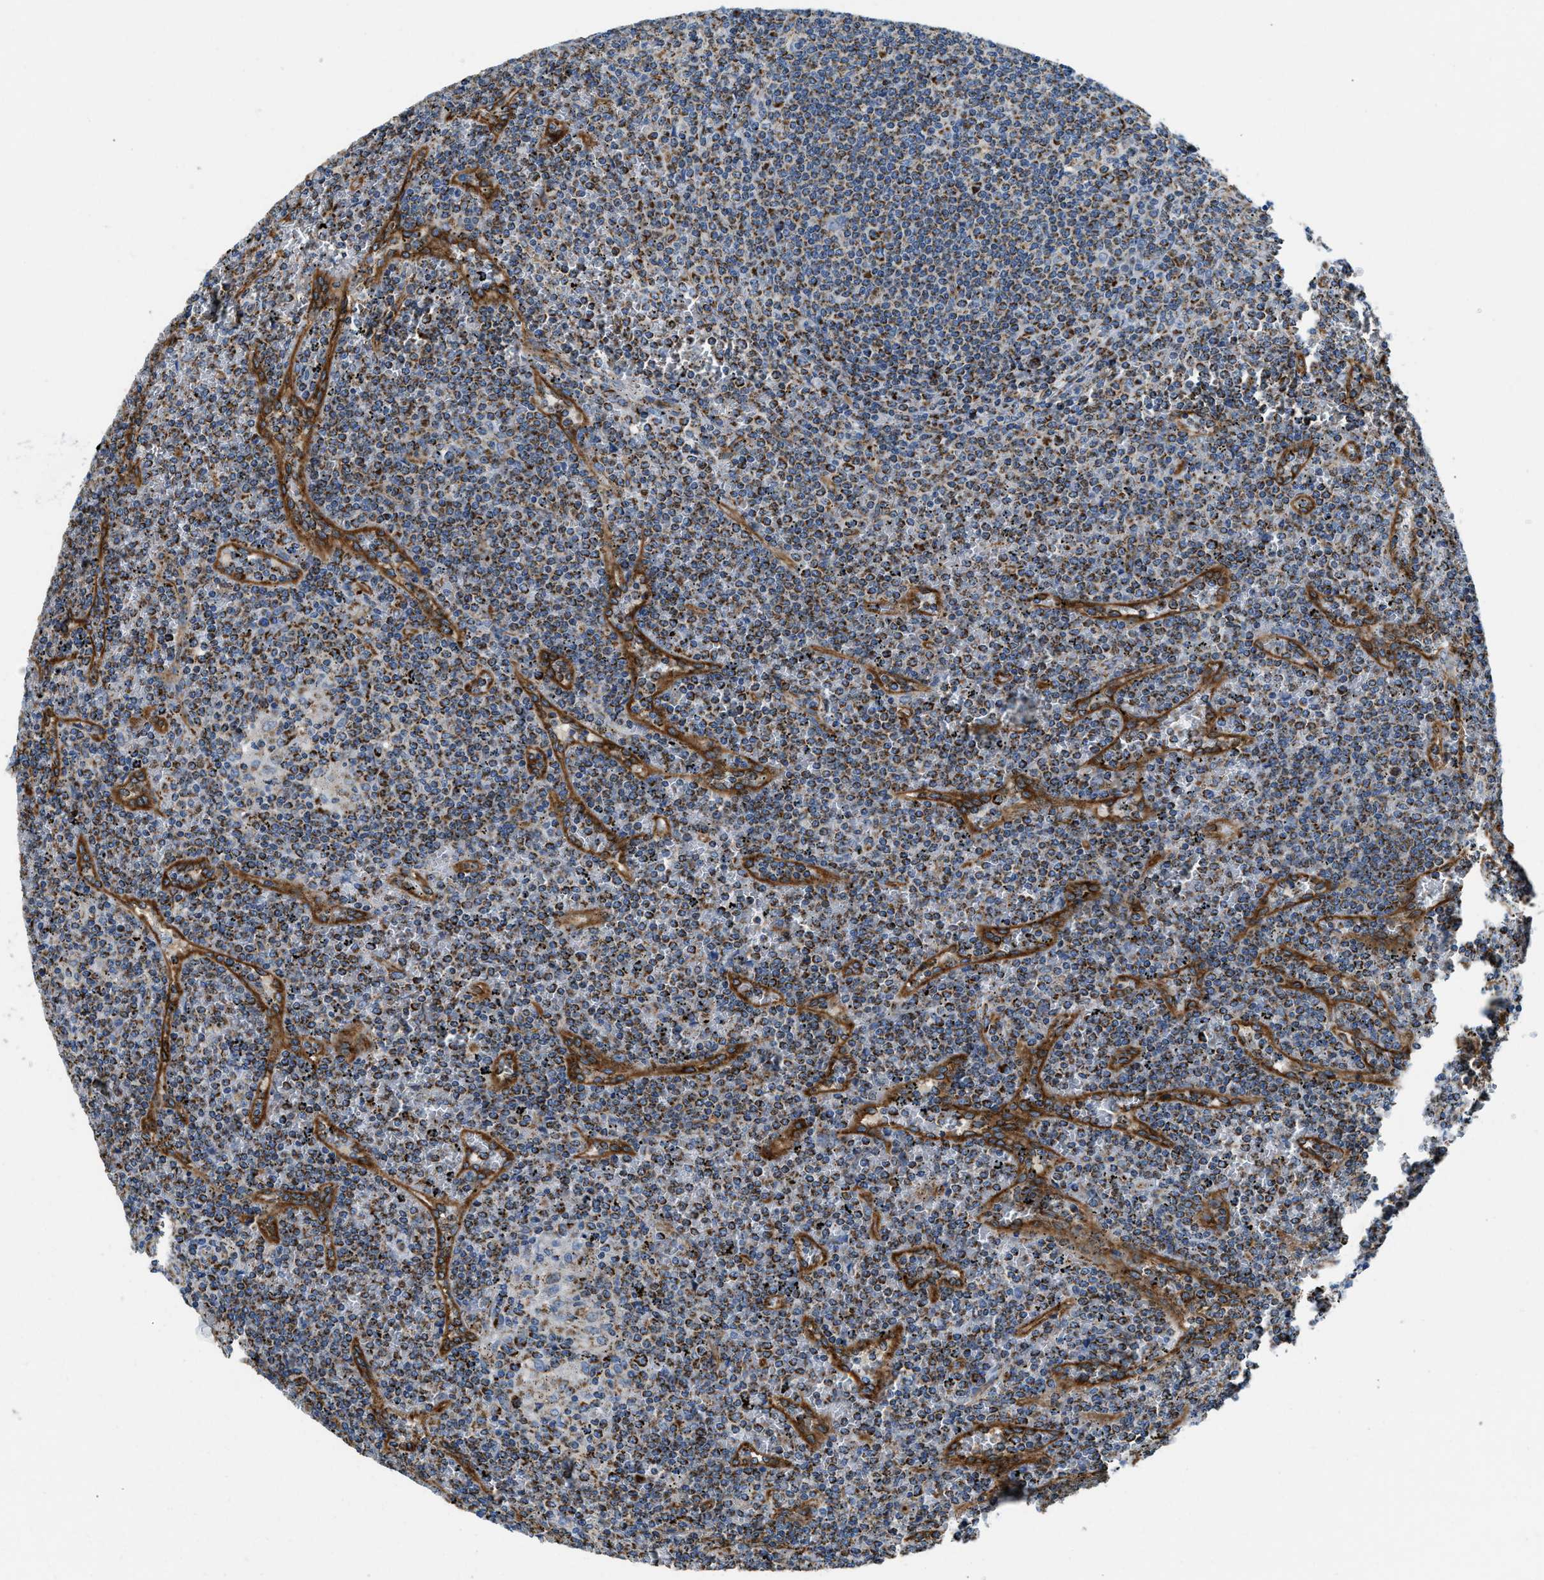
{"staining": {"intensity": "strong", "quantity": ">75%", "location": "cytoplasmic/membranous"}, "tissue": "lymphoma", "cell_type": "Tumor cells", "image_type": "cancer", "snomed": [{"axis": "morphology", "description": "Malignant lymphoma, non-Hodgkin's type, Low grade"}, {"axis": "topography", "description": "Spleen"}], "caption": "This photomicrograph displays immunohistochemistry (IHC) staining of human low-grade malignant lymphoma, non-Hodgkin's type, with high strong cytoplasmic/membranous positivity in approximately >75% of tumor cells.", "gene": "STK33", "patient": {"sex": "female", "age": 19}}